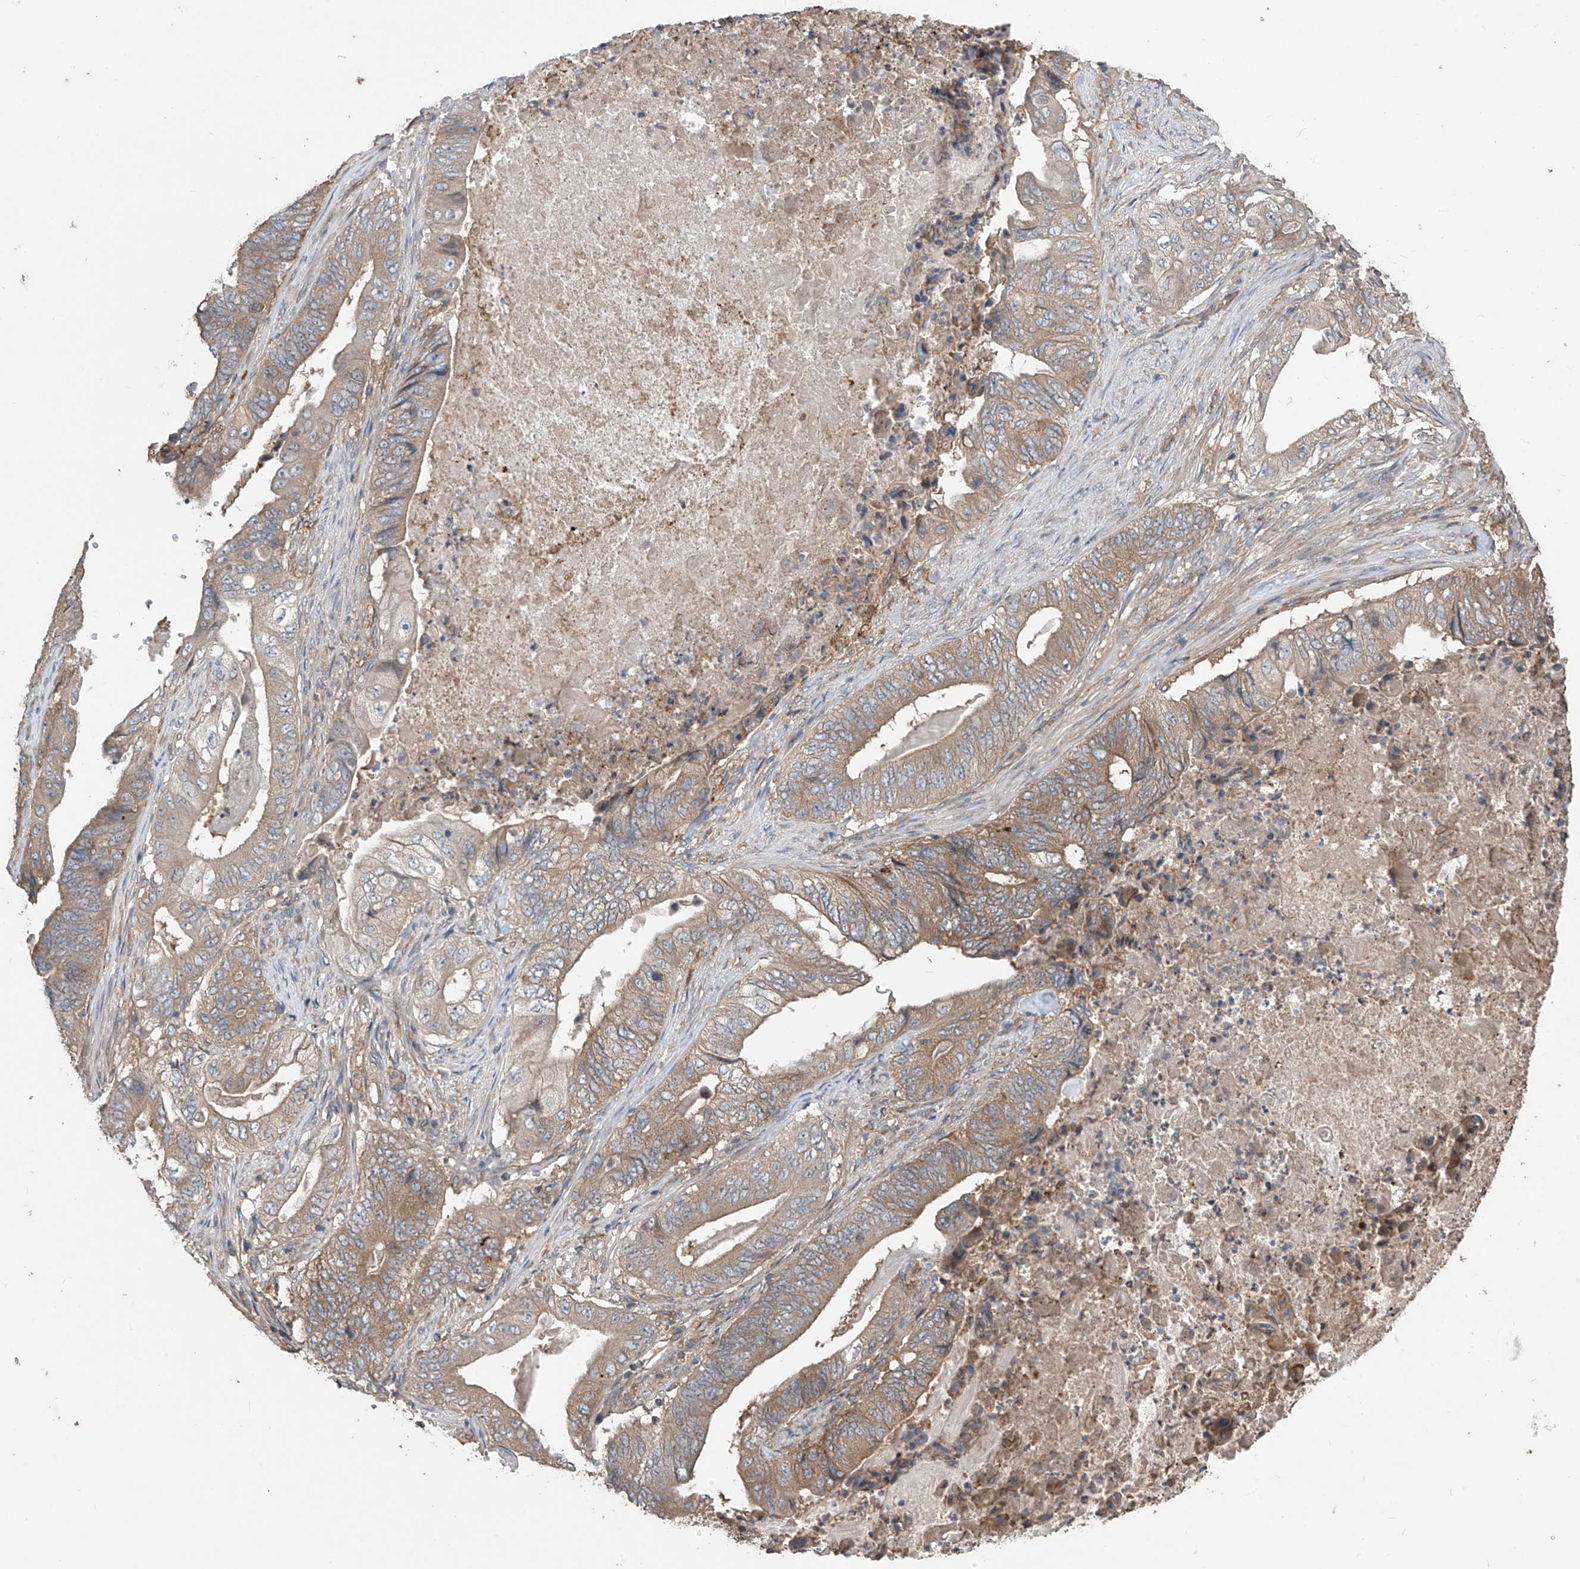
{"staining": {"intensity": "weak", "quantity": ">75%", "location": "cytoplasmic/membranous"}, "tissue": "stomach cancer", "cell_type": "Tumor cells", "image_type": "cancer", "snomed": [{"axis": "morphology", "description": "Adenocarcinoma, NOS"}, {"axis": "topography", "description": "Stomach"}], "caption": "The micrograph displays immunohistochemical staining of stomach cancer (adenocarcinoma). There is weak cytoplasmic/membranous positivity is appreciated in about >75% of tumor cells.", "gene": "PHACTR4", "patient": {"sex": "female", "age": 73}}